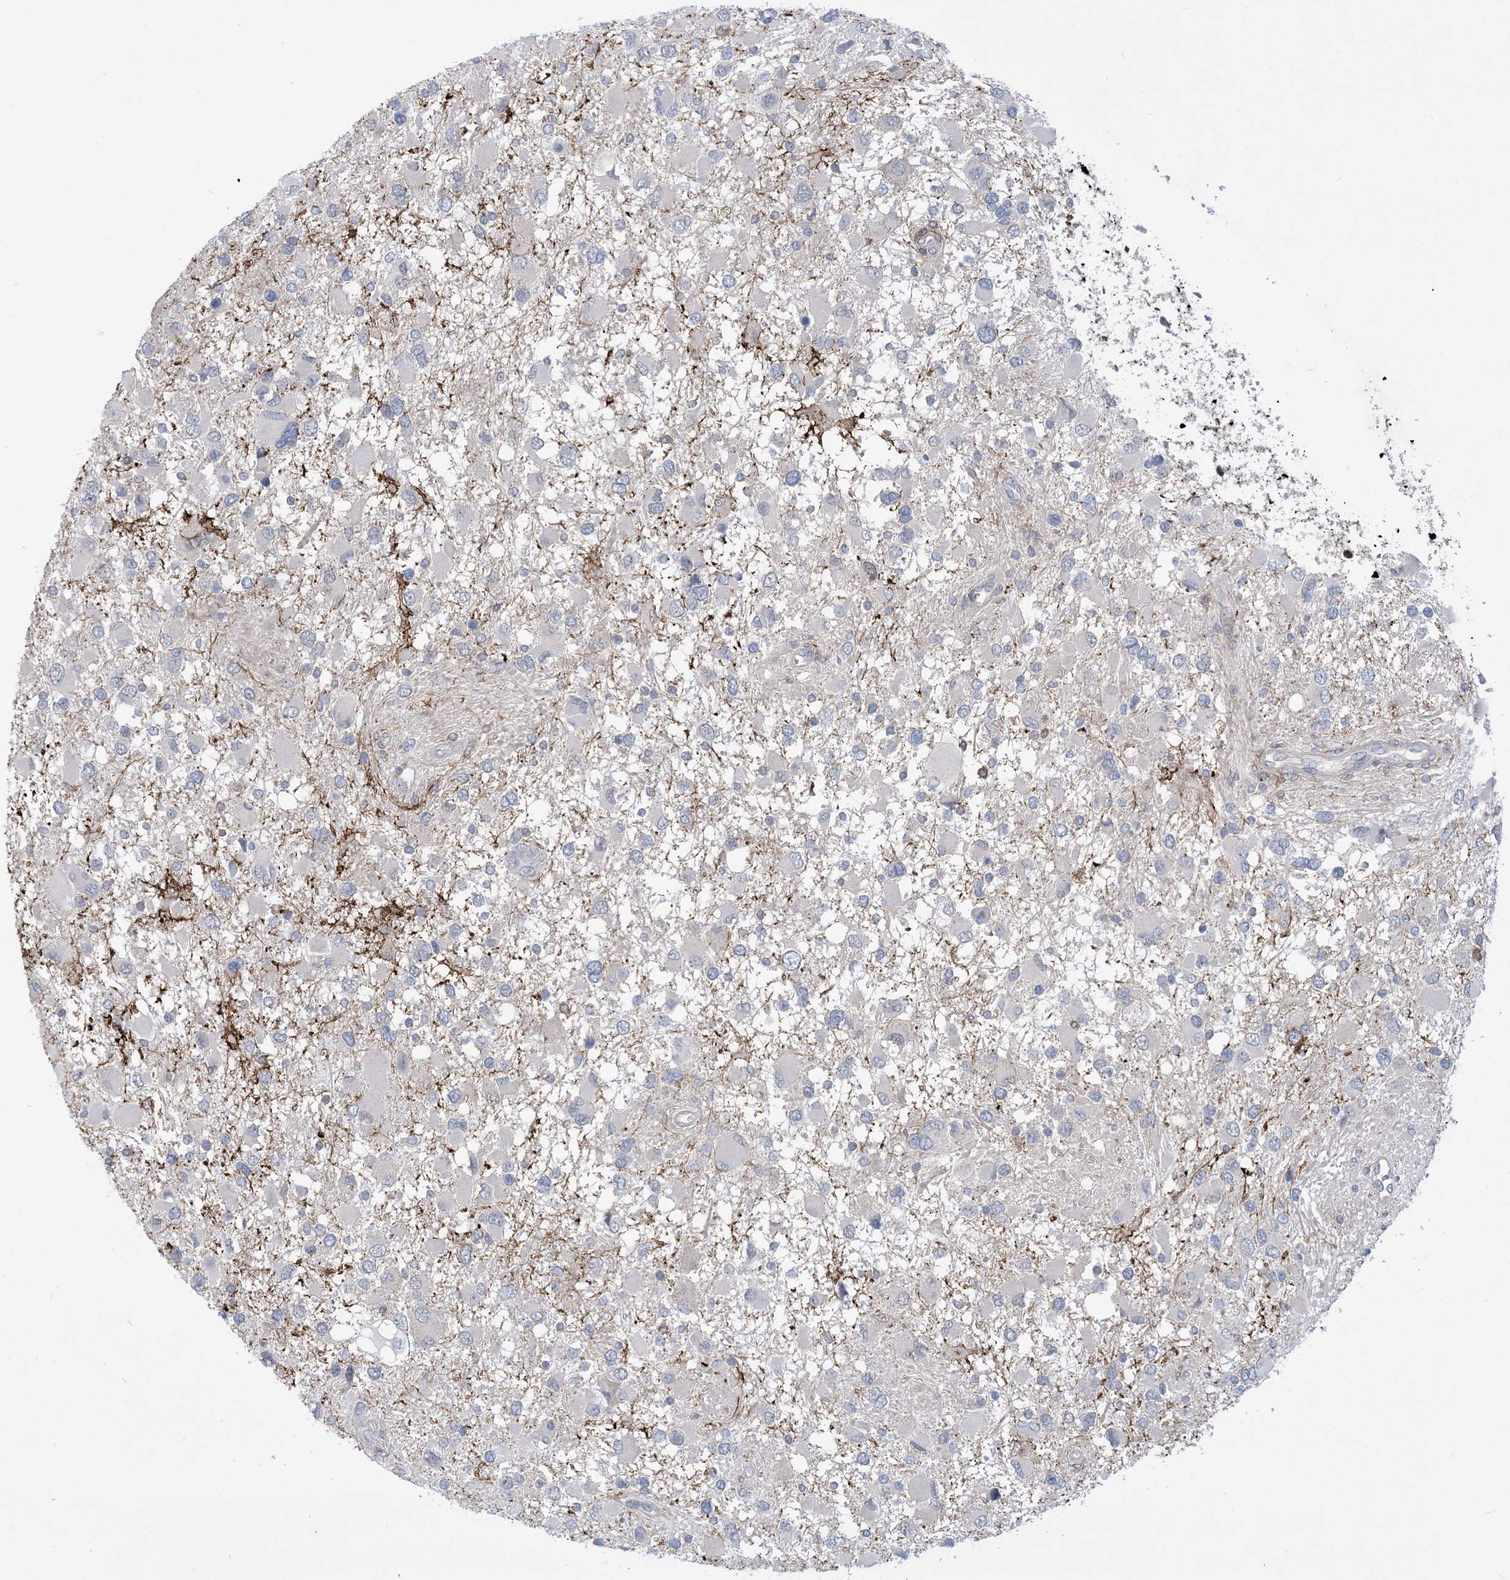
{"staining": {"intensity": "negative", "quantity": "none", "location": "none"}, "tissue": "glioma", "cell_type": "Tumor cells", "image_type": "cancer", "snomed": [{"axis": "morphology", "description": "Glioma, malignant, High grade"}, {"axis": "topography", "description": "Brain"}], "caption": "Histopathology image shows no protein staining in tumor cells of glioma tissue.", "gene": "AOC1", "patient": {"sex": "male", "age": 53}}